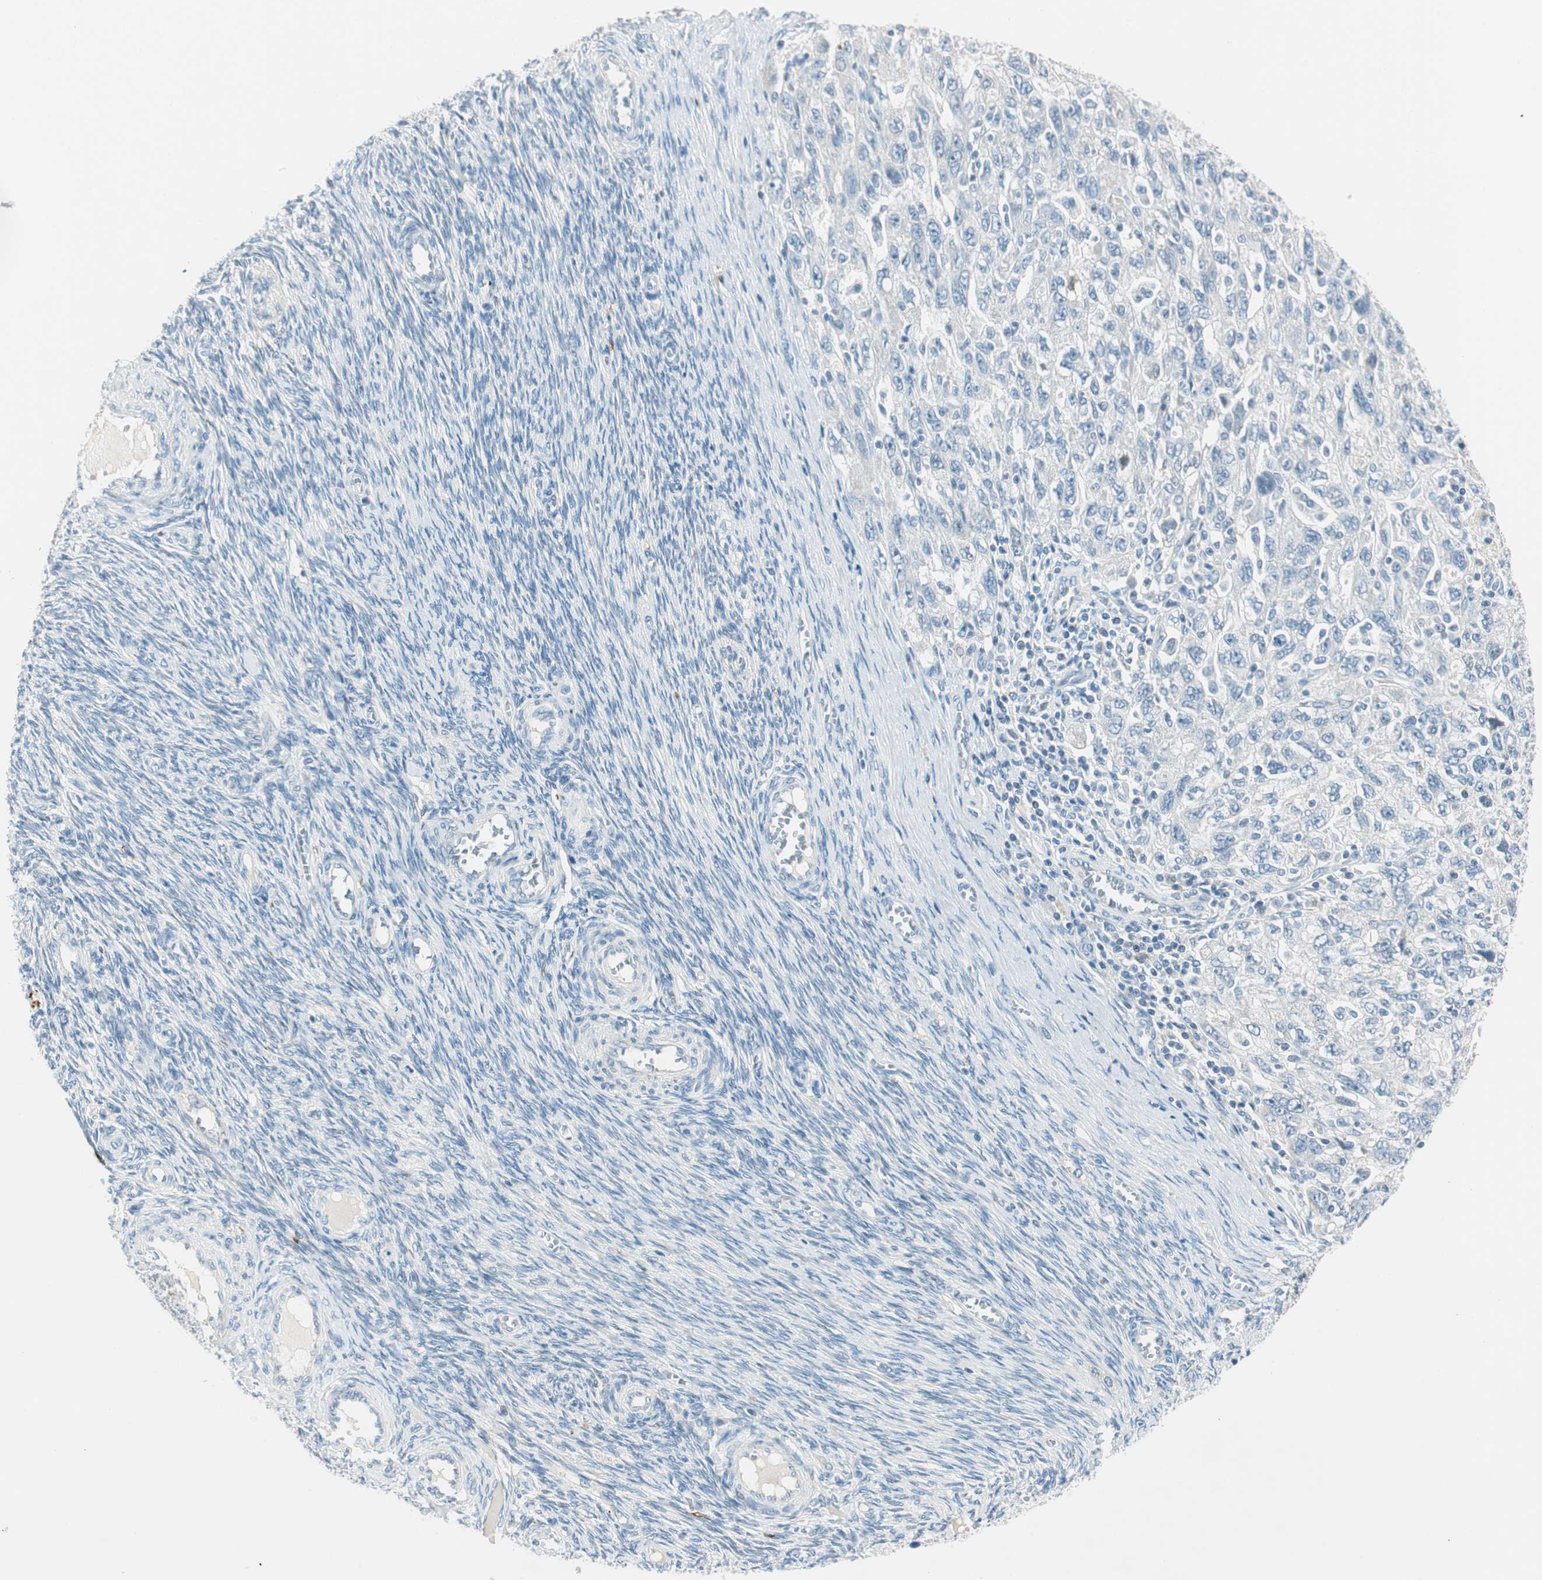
{"staining": {"intensity": "negative", "quantity": "none", "location": "none"}, "tissue": "ovarian cancer", "cell_type": "Tumor cells", "image_type": "cancer", "snomed": [{"axis": "morphology", "description": "Carcinoma, NOS"}, {"axis": "morphology", "description": "Cystadenocarcinoma, serous, NOS"}, {"axis": "topography", "description": "Ovary"}], "caption": "Immunohistochemistry photomicrograph of neoplastic tissue: human ovarian cancer (serous cystadenocarcinoma) stained with DAB demonstrates no significant protein expression in tumor cells.", "gene": "GNAO1", "patient": {"sex": "female", "age": 69}}